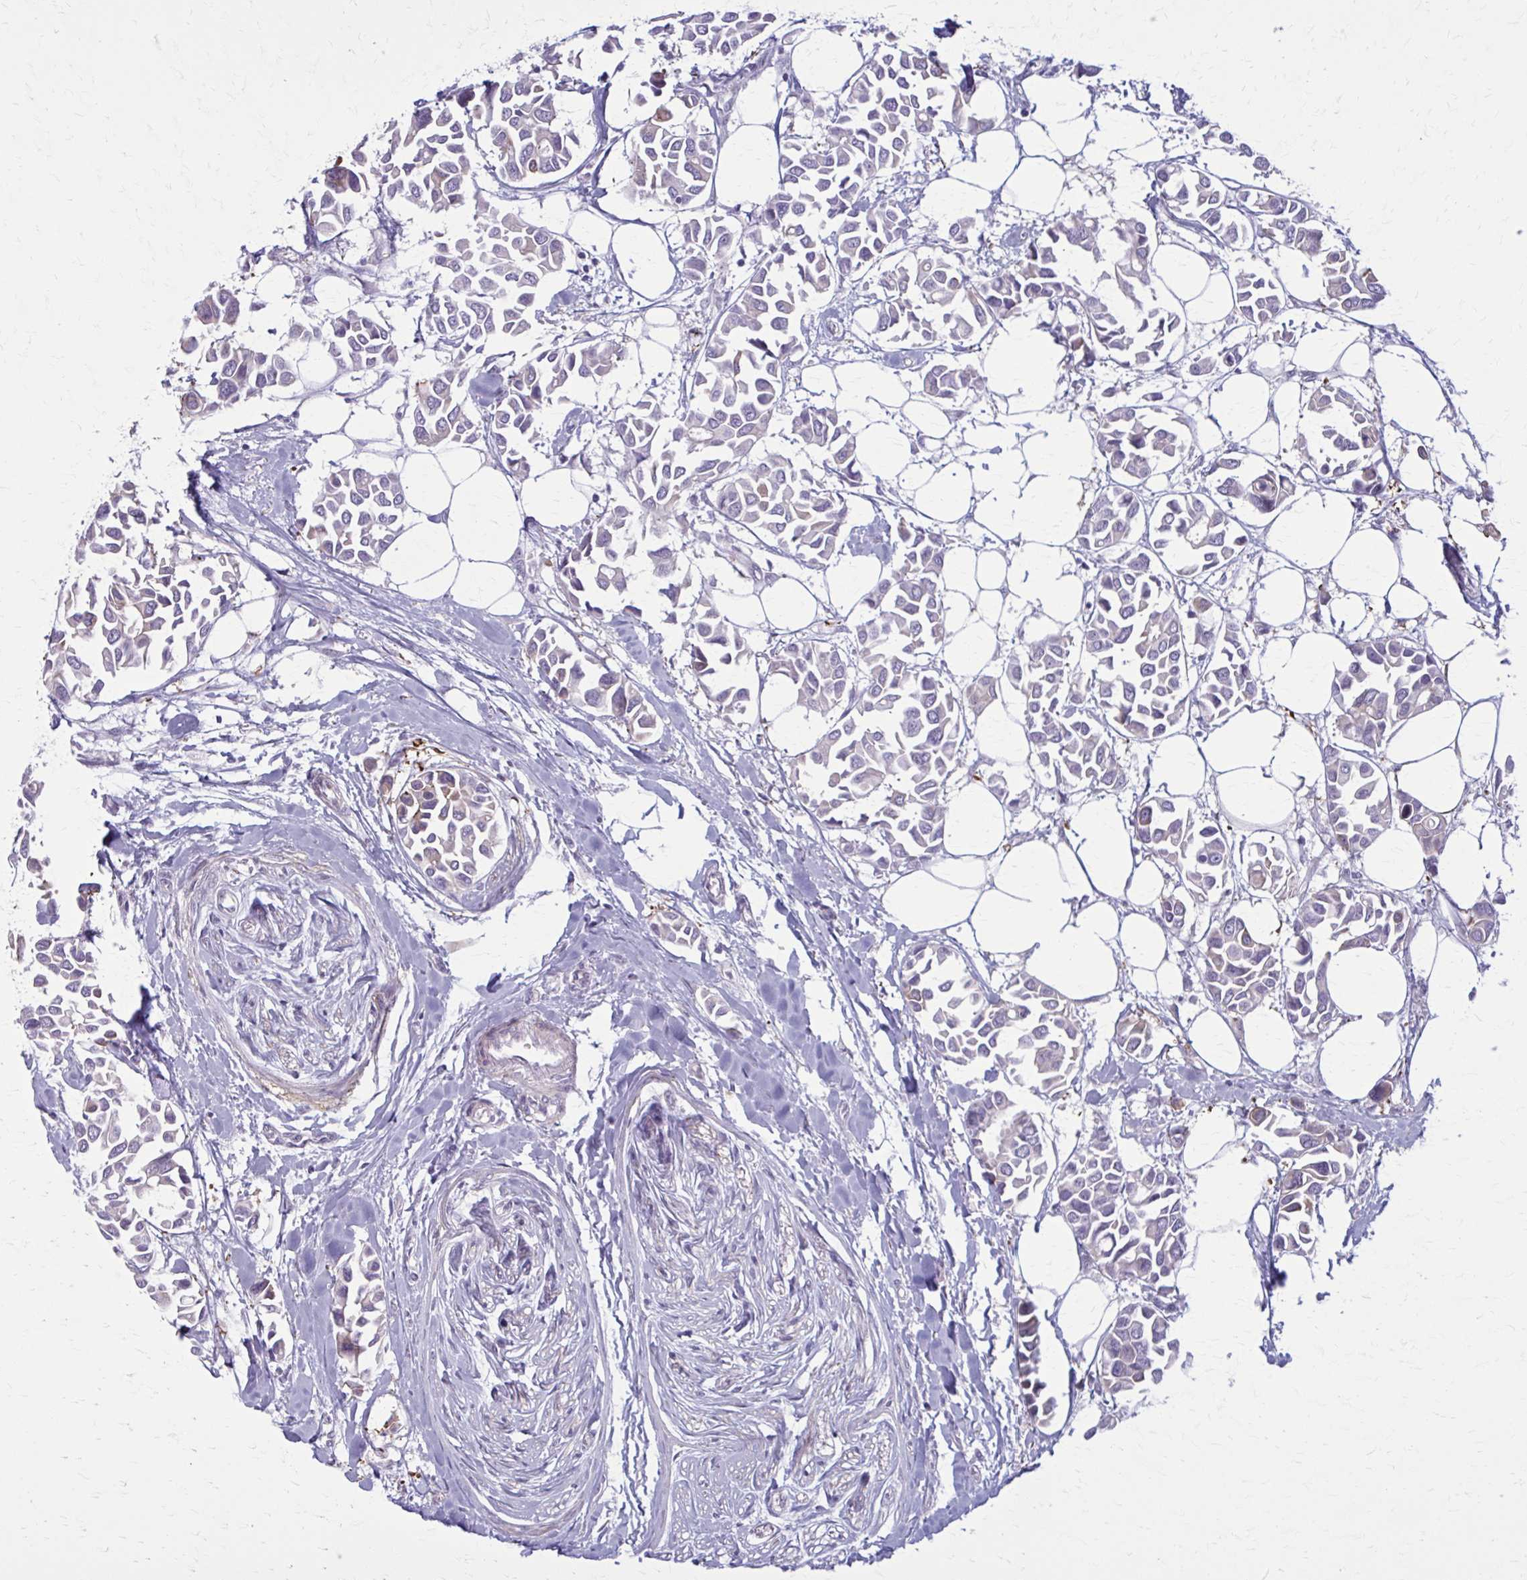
{"staining": {"intensity": "negative", "quantity": "none", "location": "none"}, "tissue": "breast cancer", "cell_type": "Tumor cells", "image_type": "cancer", "snomed": [{"axis": "morphology", "description": "Duct carcinoma"}, {"axis": "topography", "description": "Breast"}], "caption": "Human breast cancer (infiltrating ductal carcinoma) stained for a protein using IHC shows no positivity in tumor cells.", "gene": "NUMBL", "patient": {"sex": "female", "age": 54}}